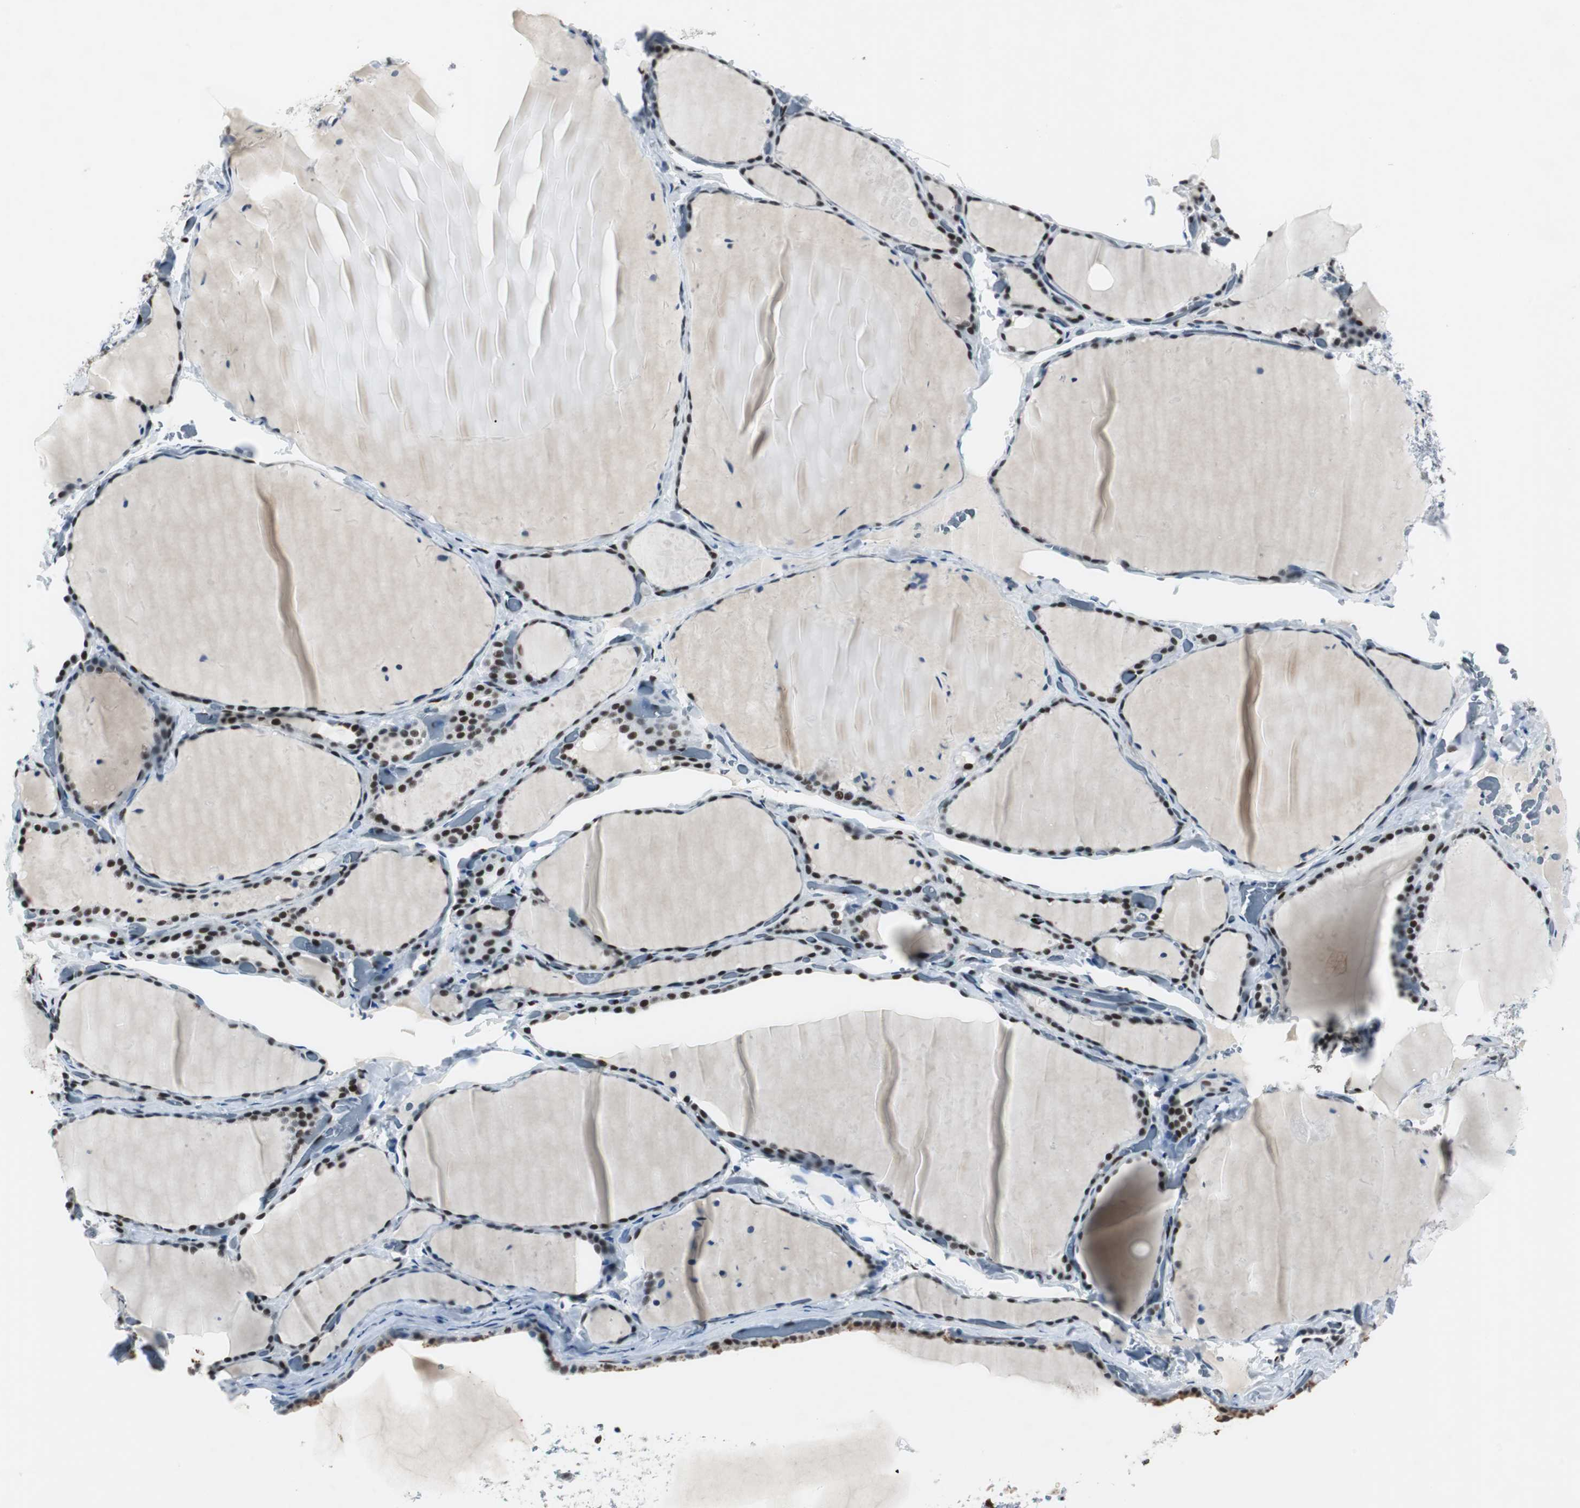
{"staining": {"intensity": "strong", "quantity": ">75%", "location": "nuclear"}, "tissue": "thyroid gland", "cell_type": "Glandular cells", "image_type": "normal", "snomed": [{"axis": "morphology", "description": "Normal tissue, NOS"}, {"axis": "topography", "description": "Thyroid gland"}], "caption": "Strong nuclear protein positivity is present in approximately >75% of glandular cells in thyroid gland. (IHC, brightfield microscopy, high magnification).", "gene": "MEF2D", "patient": {"sex": "female", "age": 22}}